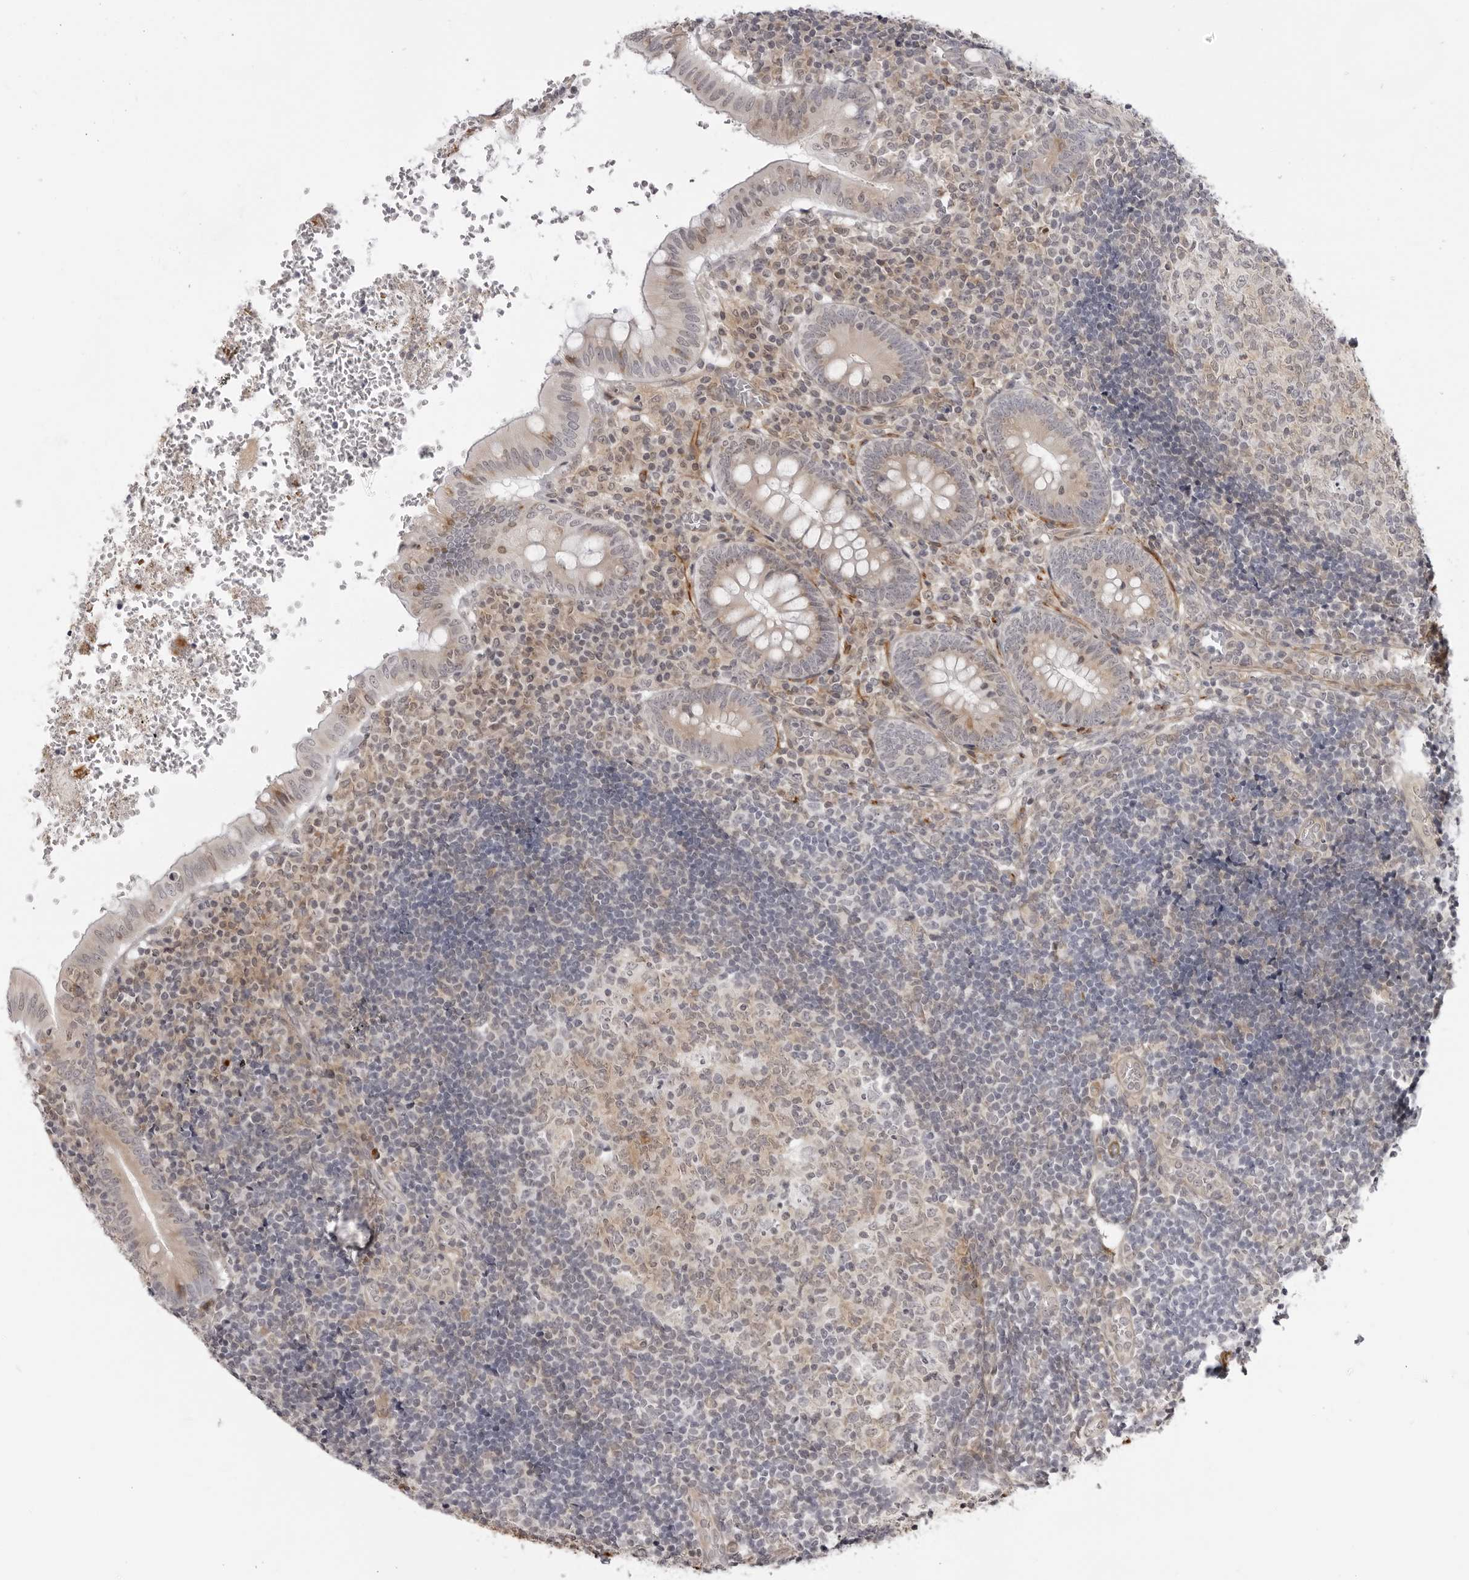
{"staining": {"intensity": "weak", "quantity": ">75%", "location": "cytoplasmic/membranous"}, "tissue": "appendix", "cell_type": "Glandular cells", "image_type": "normal", "snomed": [{"axis": "morphology", "description": "Normal tissue, NOS"}, {"axis": "topography", "description": "Appendix"}], "caption": "This is an image of immunohistochemistry (IHC) staining of benign appendix, which shows weak staining in the cytoplasmic/membranous of glandular cells.", "gene": "SRGAP2", "patient": {"sex": "male", "age": 8}}